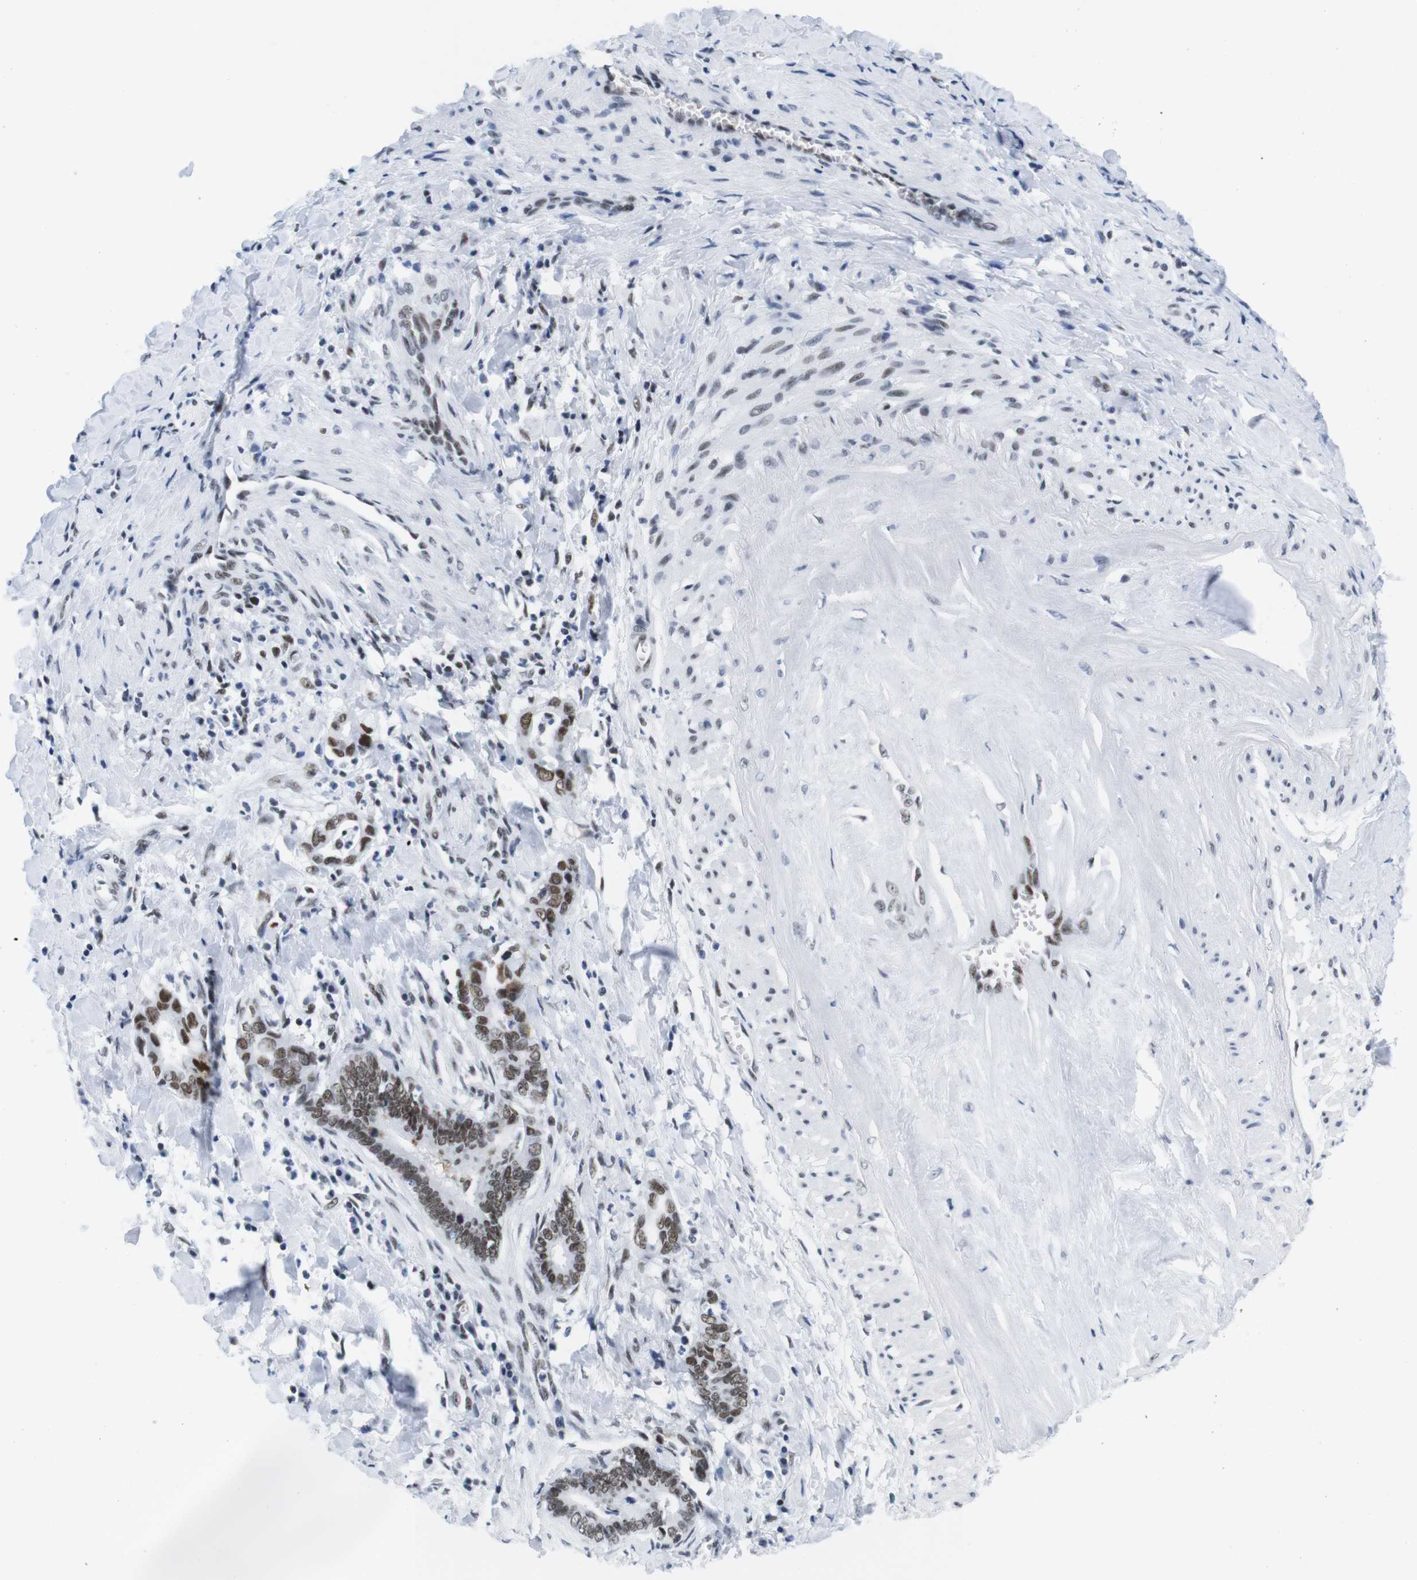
{"staining": {"intensity": "moderate", "quantity": ">75%", "location": "nuclear"}, "tissue": "cervical cancer", "cell_type": "Tumor cells", "image_type": "cancer", "snomed": [{"axis": "morphology", "description": "Adenocarcinoma, NOS"}, {"axis": "topography", "description": "Cervix"}], "caption": "The micrograph shows staining of cervical cancer, revealing moderate nuclear protein positivity (brown color) within tumor cells.", "gene": "IFI16", "patient": {"sex": "female", "age": 44}}